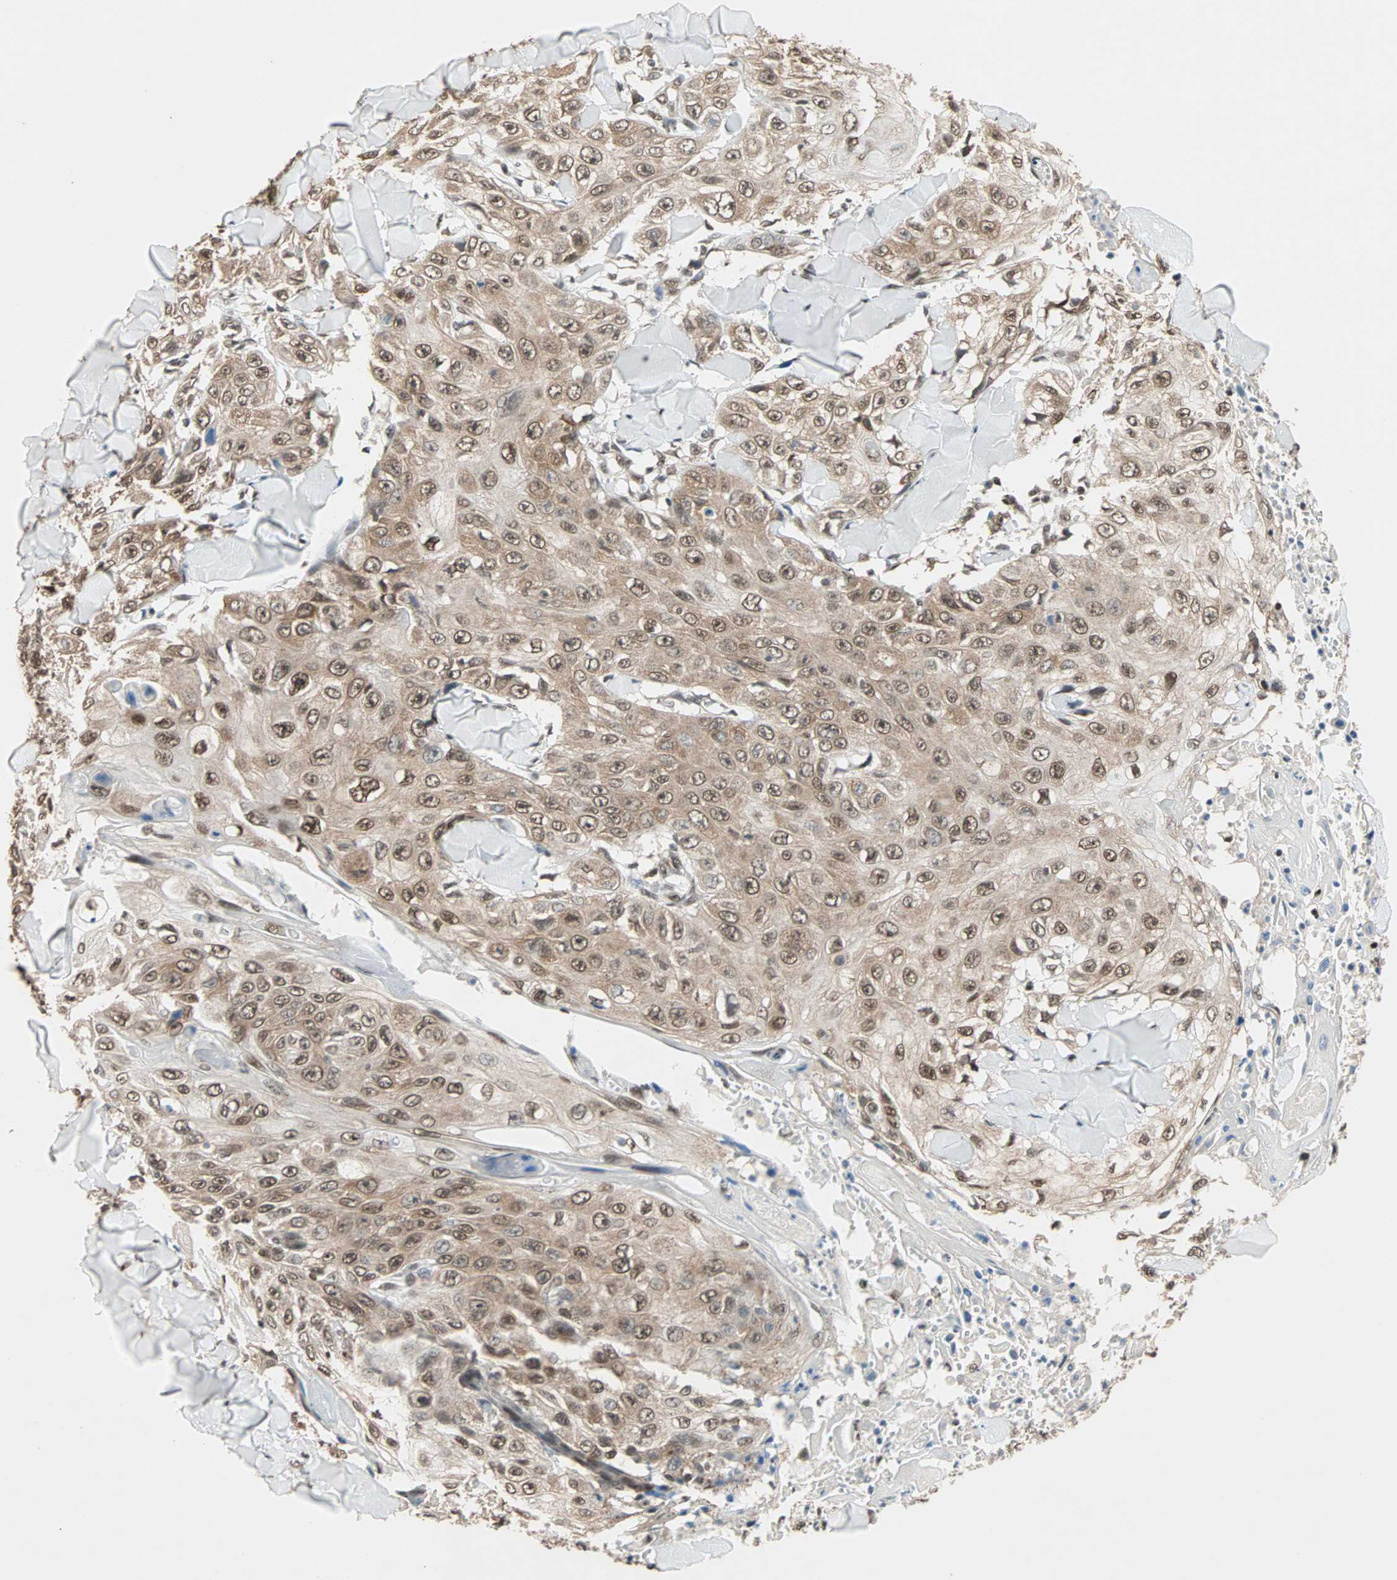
{"staining": {"intensity": "moderate", "quantity": ">75%", "location": "cytoplasmic/membranous,nuclear"}, "tissue": "skin cancer", "cell_type": "Tumor cells", "image_type": "cancer", "snomed": [{"axis": "morphology", "description": "Squamous cell carcinoma, NOS"}, {"axis": "topography", "description": "Skin"}], "caption": "Brown immunohistochemical staining in human skin cancer (squamous cell carcinoma) reveals moderate cytoplasmic/membranous and nuclear positivity in about >75% of tumor cells.", "gene": "DAZAP1", "patient": {"sex": "male", "age": 86}}